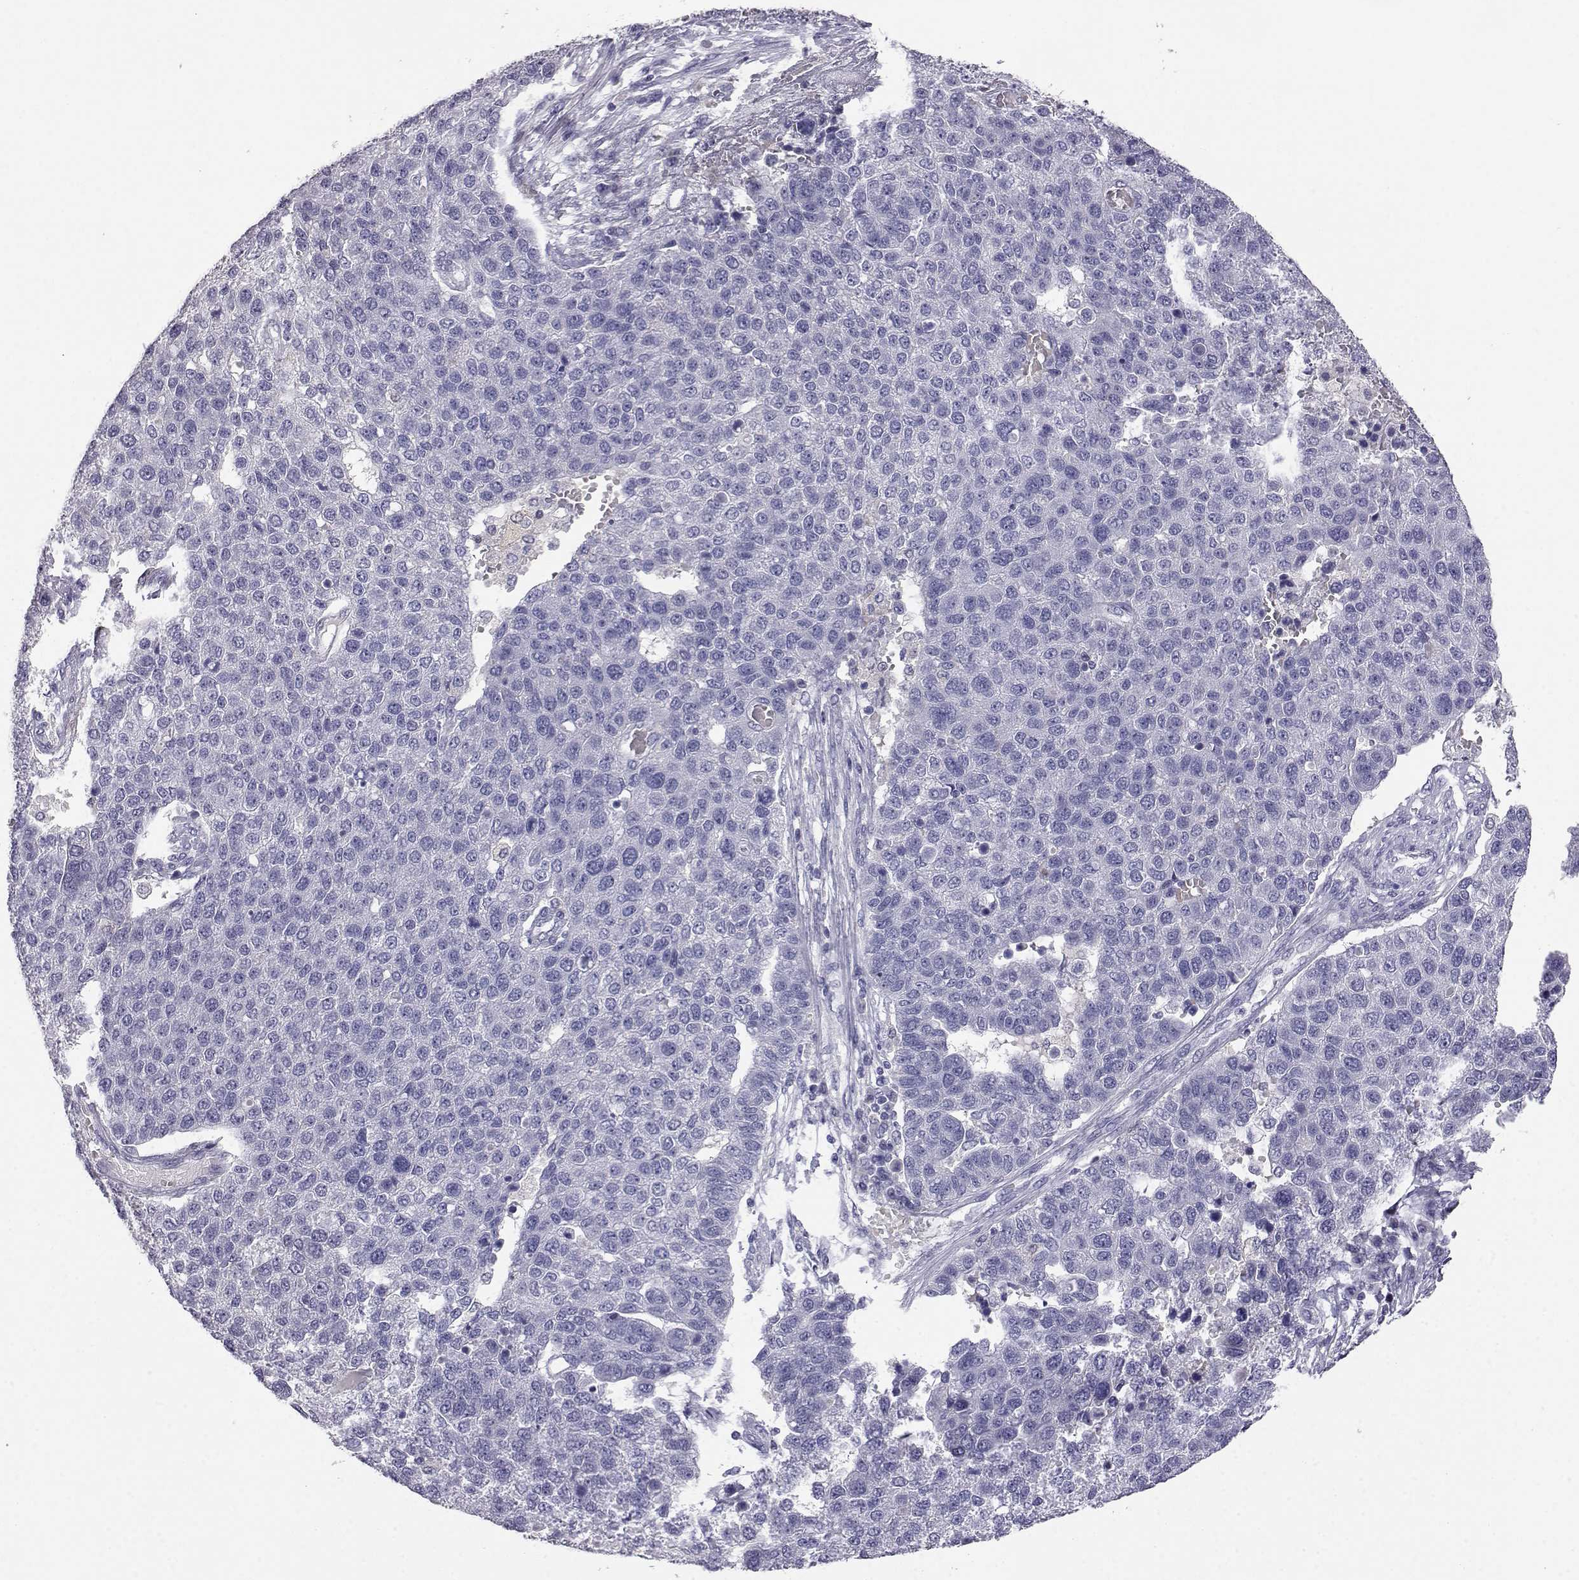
{"staining": {"intensity": "negative", "quantity": "none", "location": "none"}, "tissue": "pancreatic cancer", "cell_type": "Tumor cells", "image_type": "cancer", "snomed": [{"axis": "morphology", "description": "Adenocarcinoma, NOS"}, {"axis": "topography", "description": "Pancreas"}], "caption": "This is a micrograph of immunohistochemistry (IHC) staining of pancreatic cancer (adenocarcinoma), which shows no staining in tumor cells.", "gene": "AKR1B1", "patient": {"sex": "female", "age": 61}}